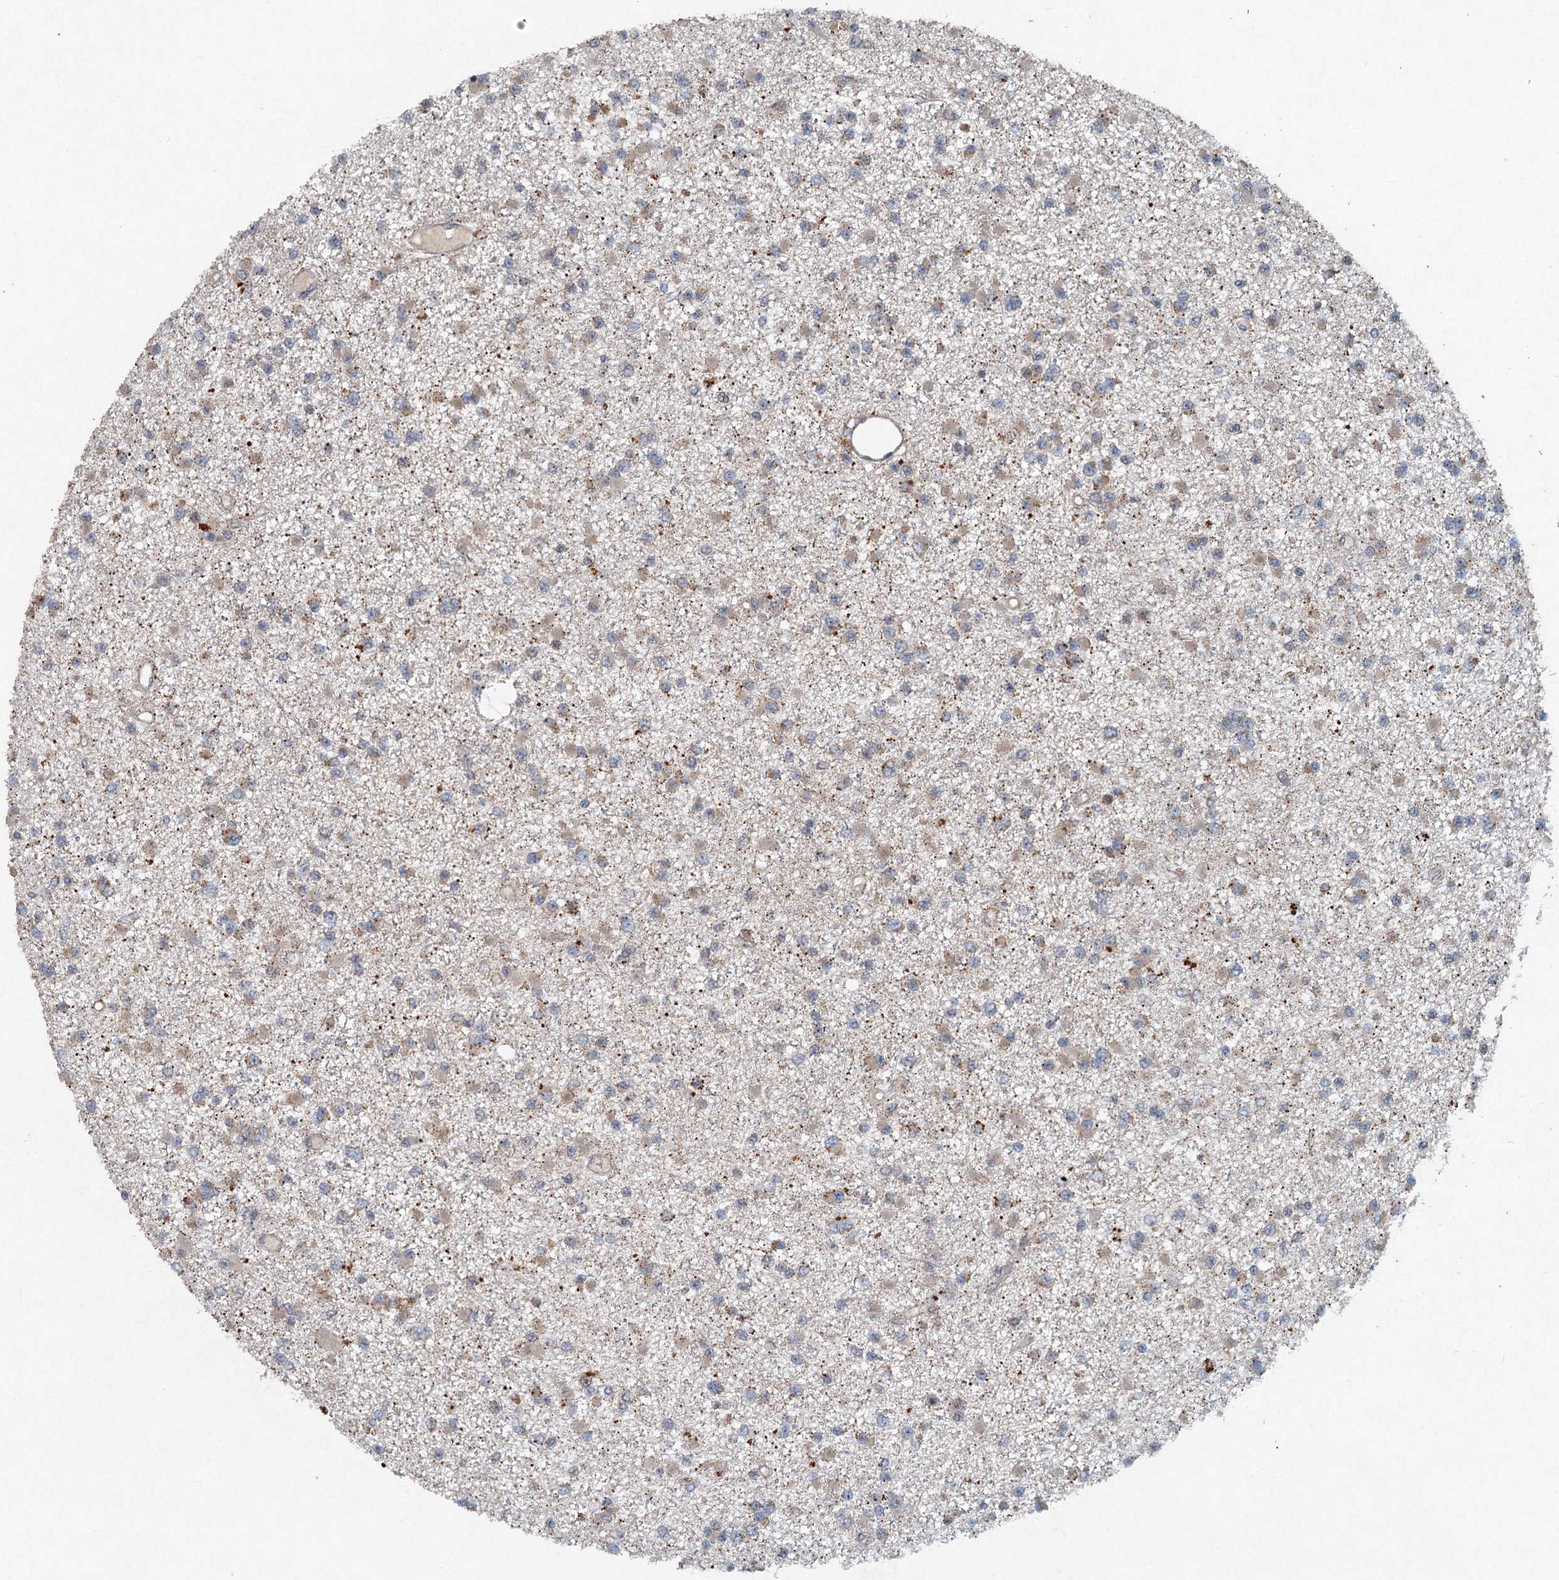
{"staining": {"intensity": "weak", "quantity": "<25%", "location": "cytoplasmic/membranous"}, "tissue": "glioma", "cell_type": "Tumor cells", "image_type": "cancer", "snomed": [{"axis": "morphology", "description": "Glioma, malignant, Low grade"}, {"axis": "topography", "description": "Brain"}], "caption": "Immunohistochemistry of human malignant low-grade glioma demonstrates no positivity in tumor cells.", "gene": "SRPX2", "patient": {"sex": "female", "age": 22}}